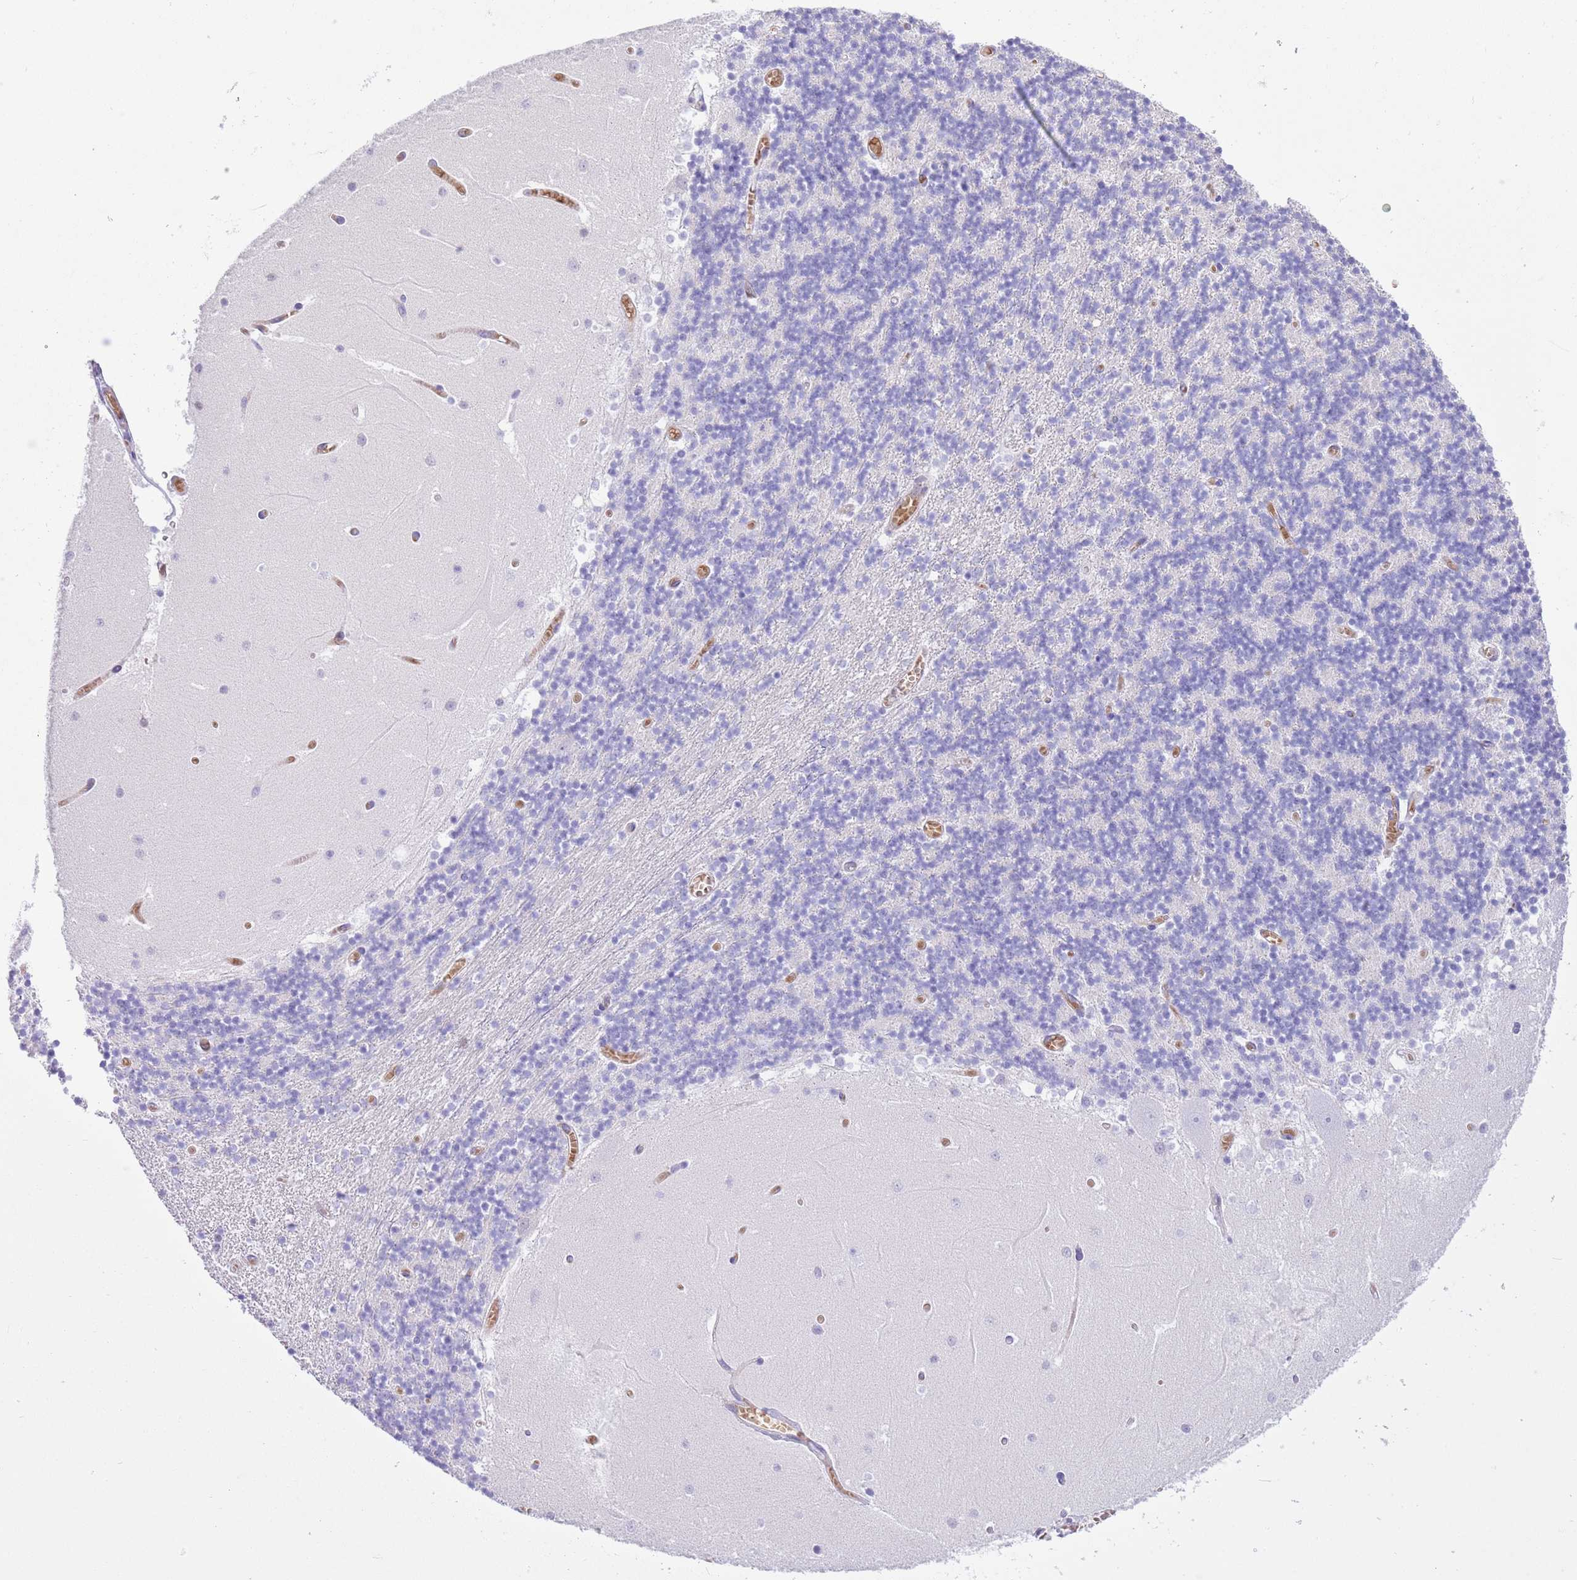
{"staining": {"intensity": "negative", "quantity": "none", "location": "none"}, "tissue": "cerebellum", "cell_type": "Cells in granular layer", "image_type": "normal", "snomed": [{"axis": "morphology", "description": "Normal tissue, NOS"}, {"axis": "topography", "description": "Cerebellum"}], "caption": "IHC micrograph of unremarkable human cerebellum stained for a protein (brown), which reveals no positivity in cells in granular layer. (DAB (3,3'-diaminobenzidine) immunohistochemistry, high magnification).", "gene": "DDI2", "patient": {"sex": "female", "age": 28}}